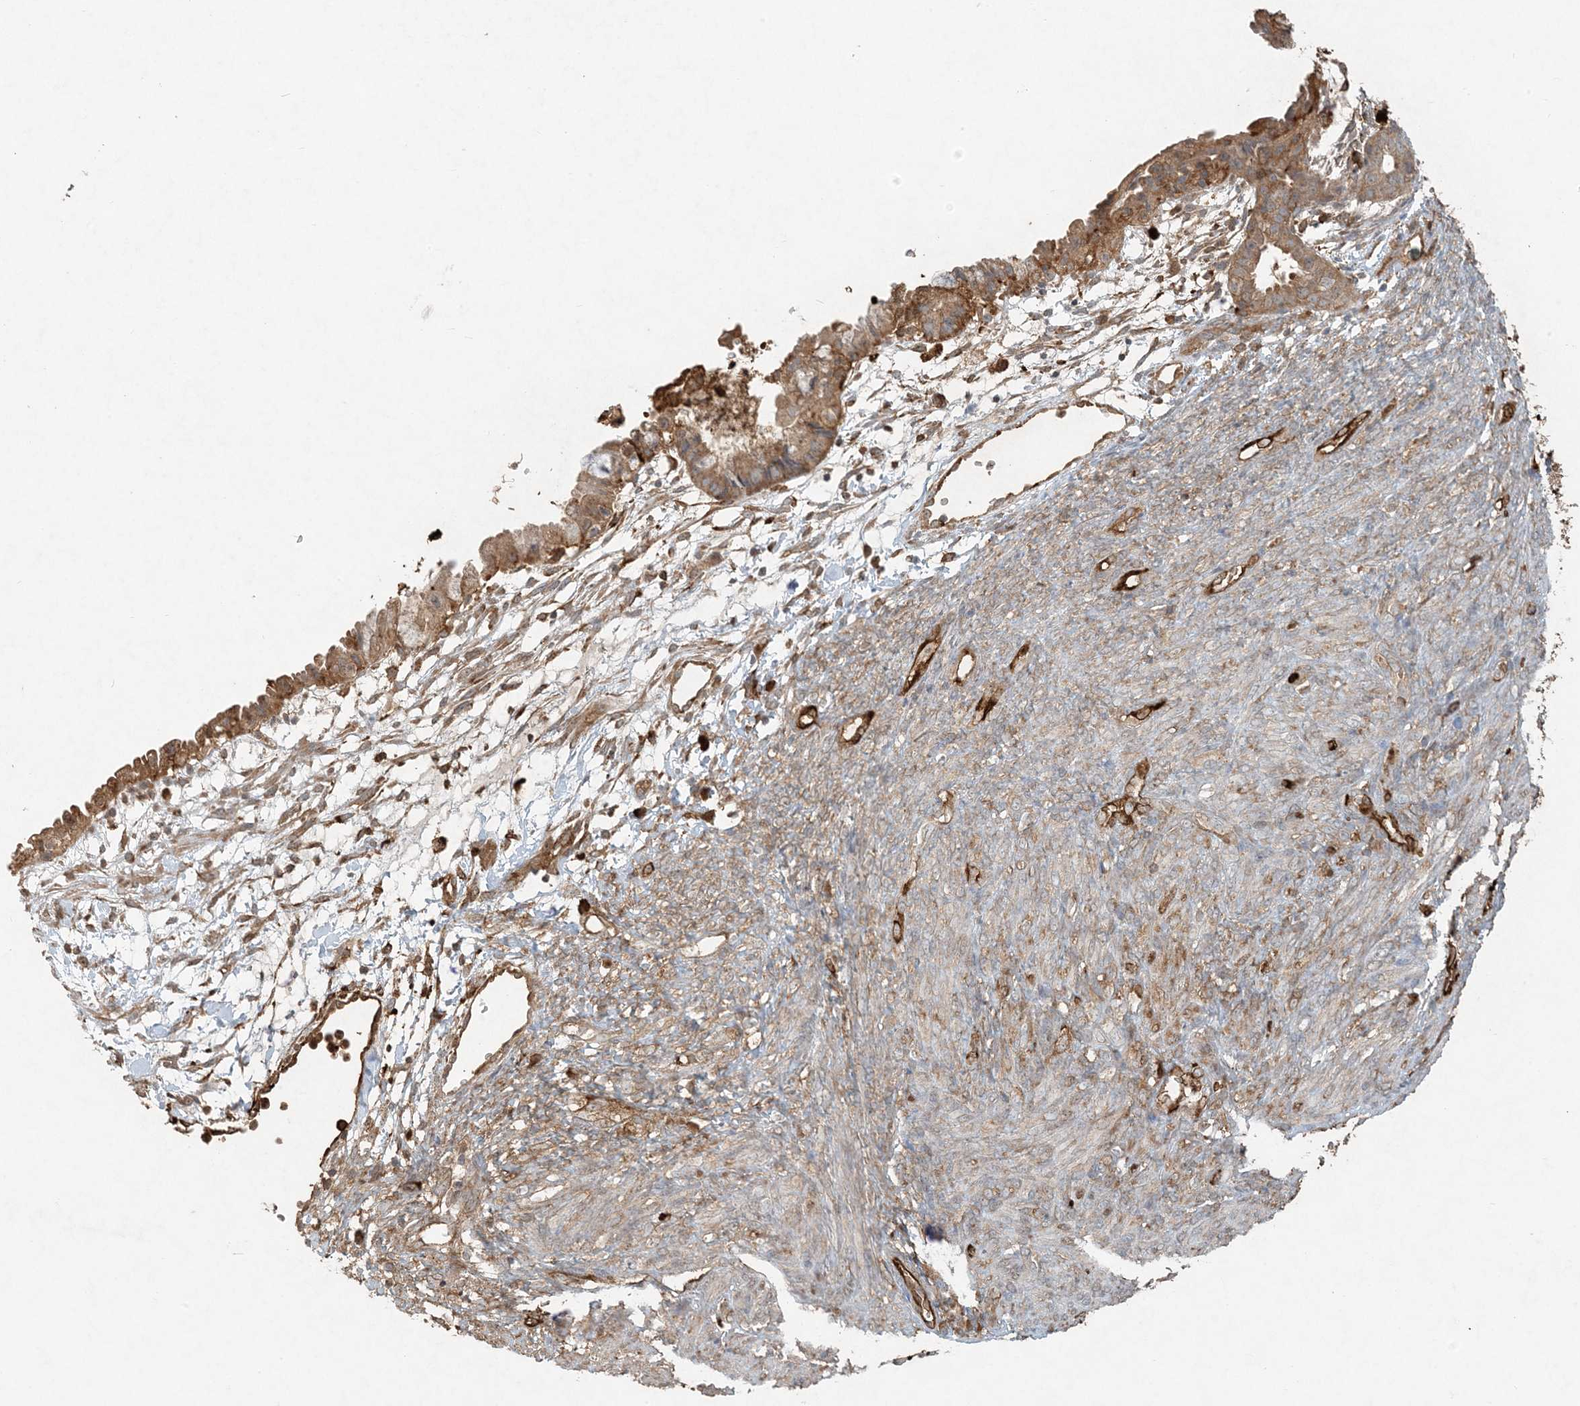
{"staining": {"intensity": "moderate", "quantity": ">75%", "location": "cytoplasmic/membranous"}, "tissue": "cervical cancer", "cell_type": "Tumor cells", "image_type": "cancer", "snomed": [{"axis": "morphology", "description": "Normal tissue, NOS"}, {"axis": "morphology", "description": "Adenocarcinoma, NOS"}, {"axis": "topography", "description": "Cervix"}, {"axis": "topography", "description": "Endometrium"}], "caption": "A micrograph of human adenocarcinoma (cervical) stained for a protein shows moderate cytoplasmic/membranous brown staining in tumor cells.", "gene": "MCOLN1", "patient": {"sex": "female", "age": 86}}